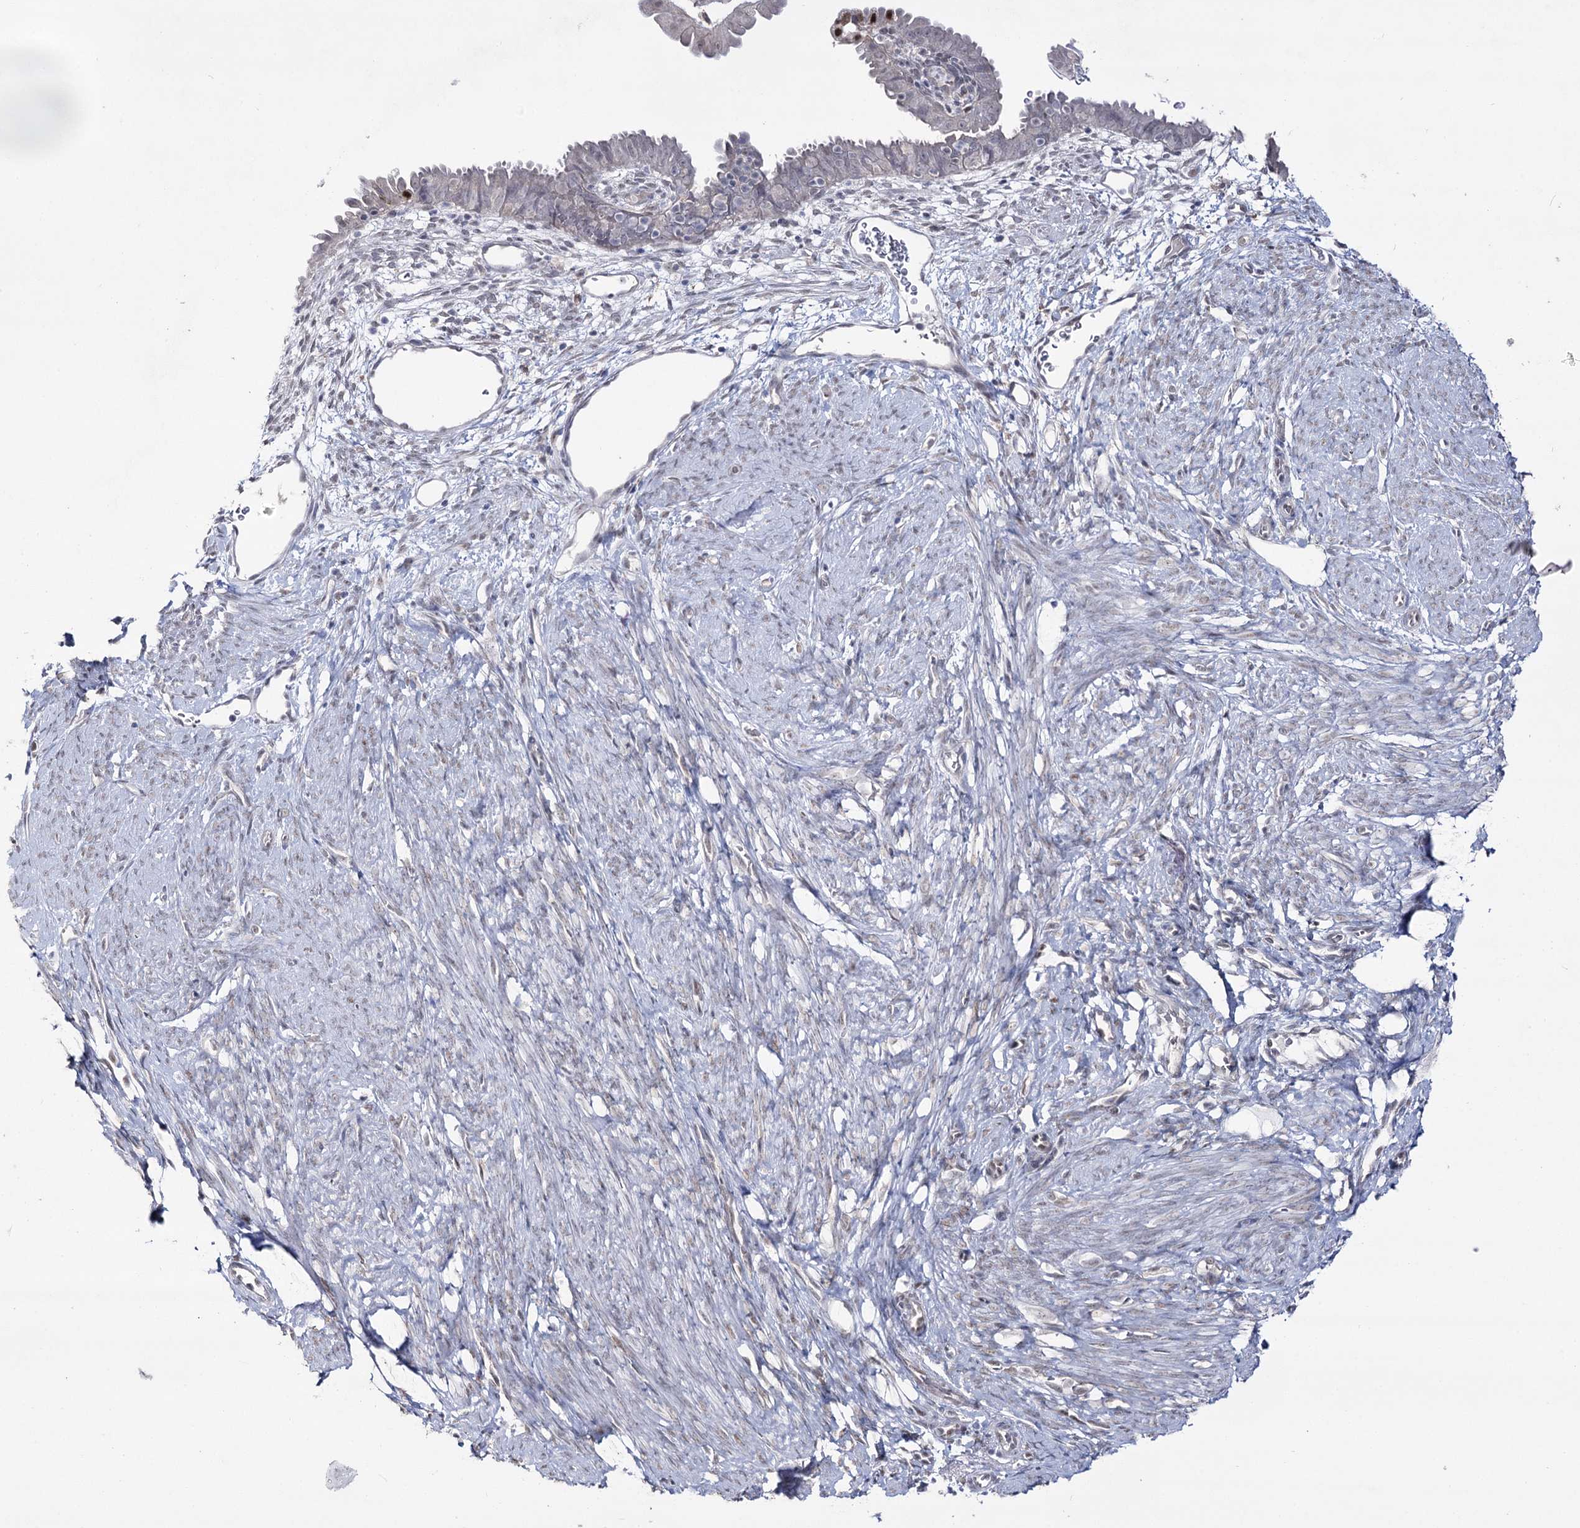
{"staining": {"intensity": "moderate", "quantity": "25%-75%", "location": "nuclear"}, "tissue": "endometrial cancer", "cell_type": "Tumor cells", "image_type": "cancer", "snomed": [{"axis": "morphology", "description": "Adenocarcinoma, NOS"}, {"axis": "topography", "description": "Endometrium"}], "caption": "High-magnification brightfield microscopy of endometrial cancer (adenocarcinoma) stained with DAB (brown) and counterstained with hematoxylin (blue). tumor cells exhibit moderate nuclear positivity is seen in approximately25%-75% of cells. The protein is shown in brown color, while the nuclei are stained blue.", "gene": "VGLL4", "patient": {"sex": "female", "age": 51}}